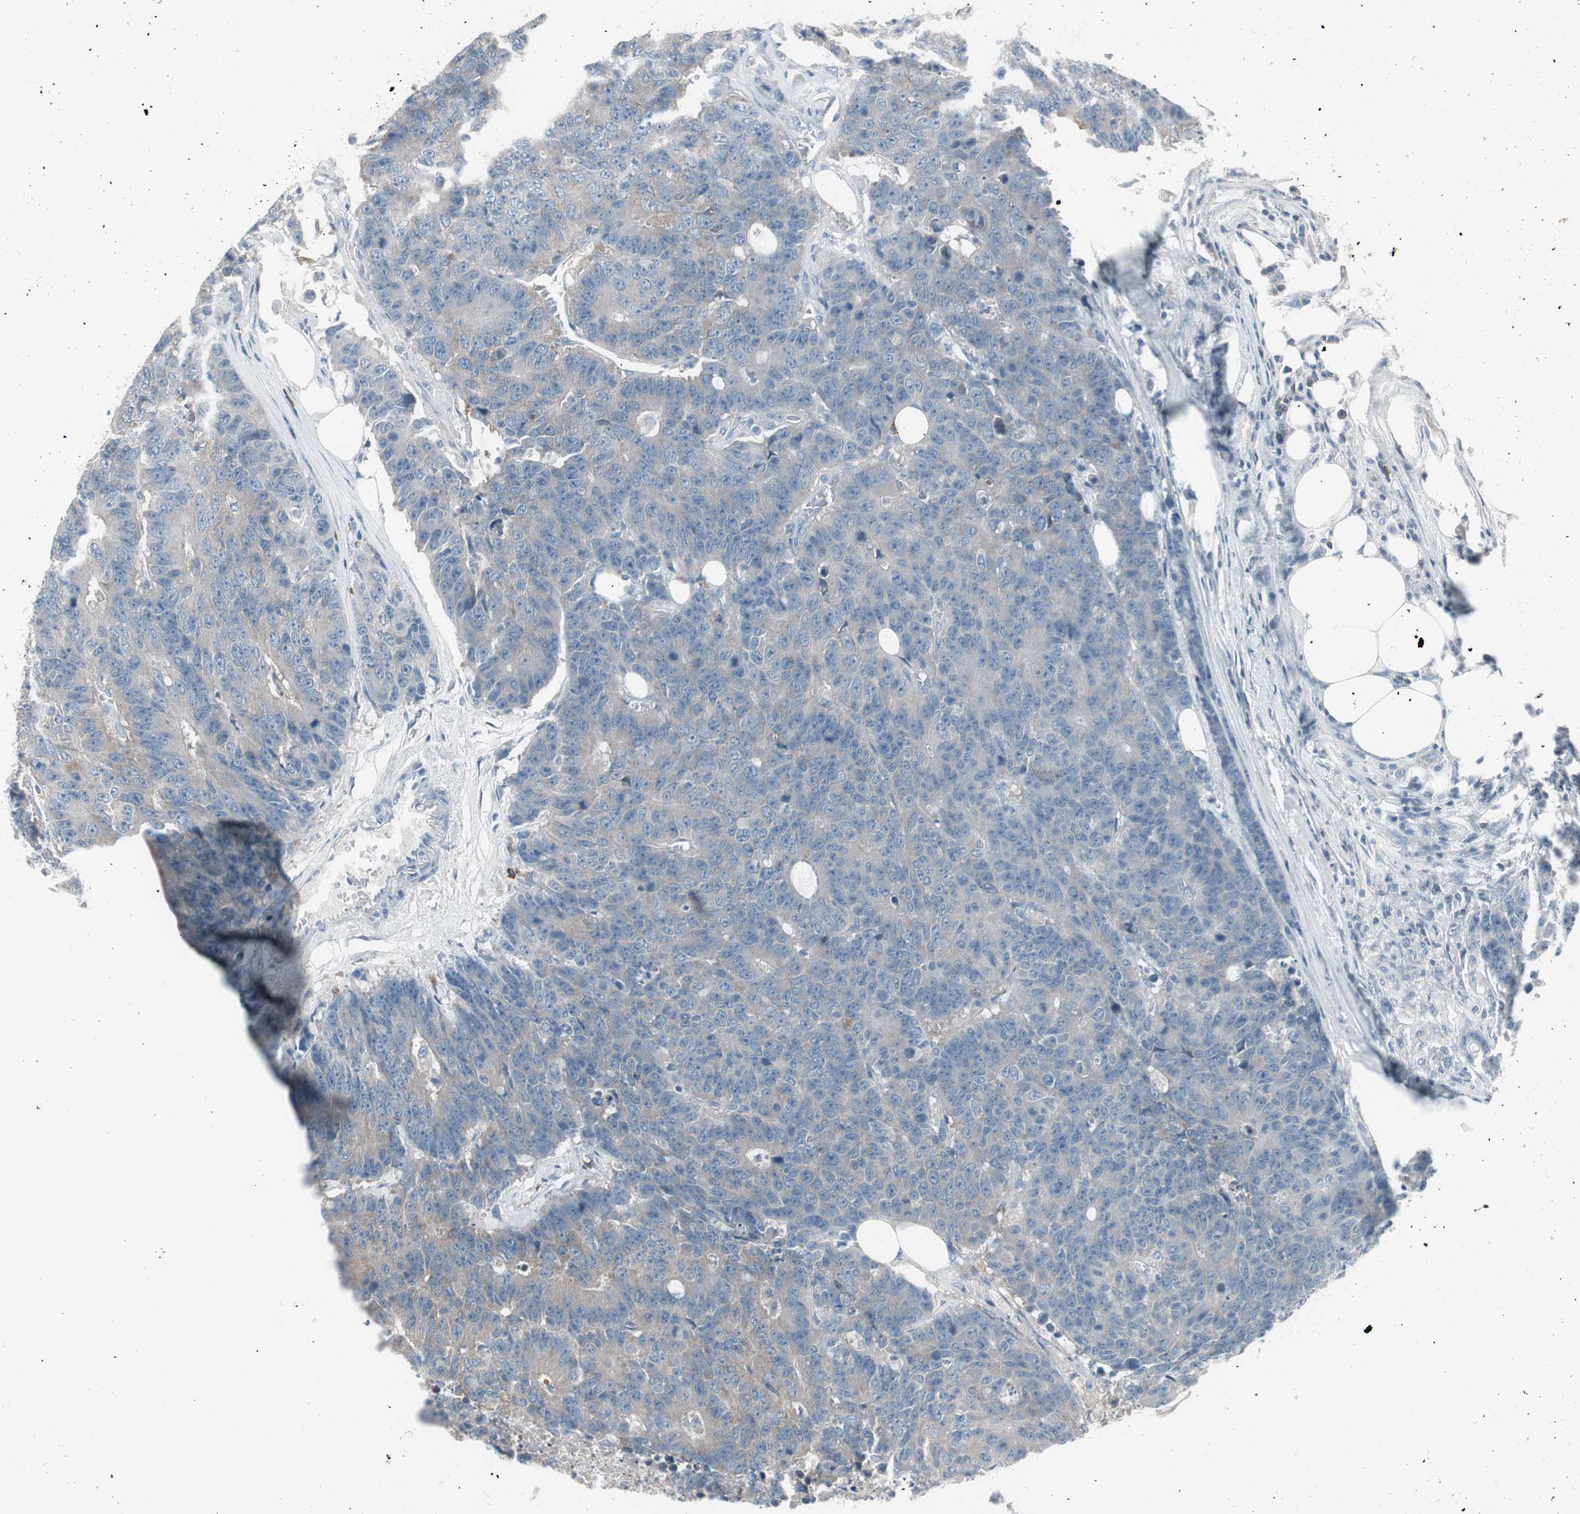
{"staining": {"intensity": "weak", "quantity": "25%-75%", "location": "cytoplasmic/membranous"}, "tissue": "colorectal cancer", "cell_type": "Tumor cells", "image_type": "cancer", "snomed": [{"axis": "morphology", "description": "Adenocarcinoma, NOS"}, {"axis": "topography", "description": "Colon"}], "caption": "The photomicrograph shows a brown stain indicating the presence of a protein in the cytoplasmic/membranous of tumor cells in colorectal adenocarcinoma.", "gene": "ZSCAN32", "patient": {"sex": "female", "age": 86}}